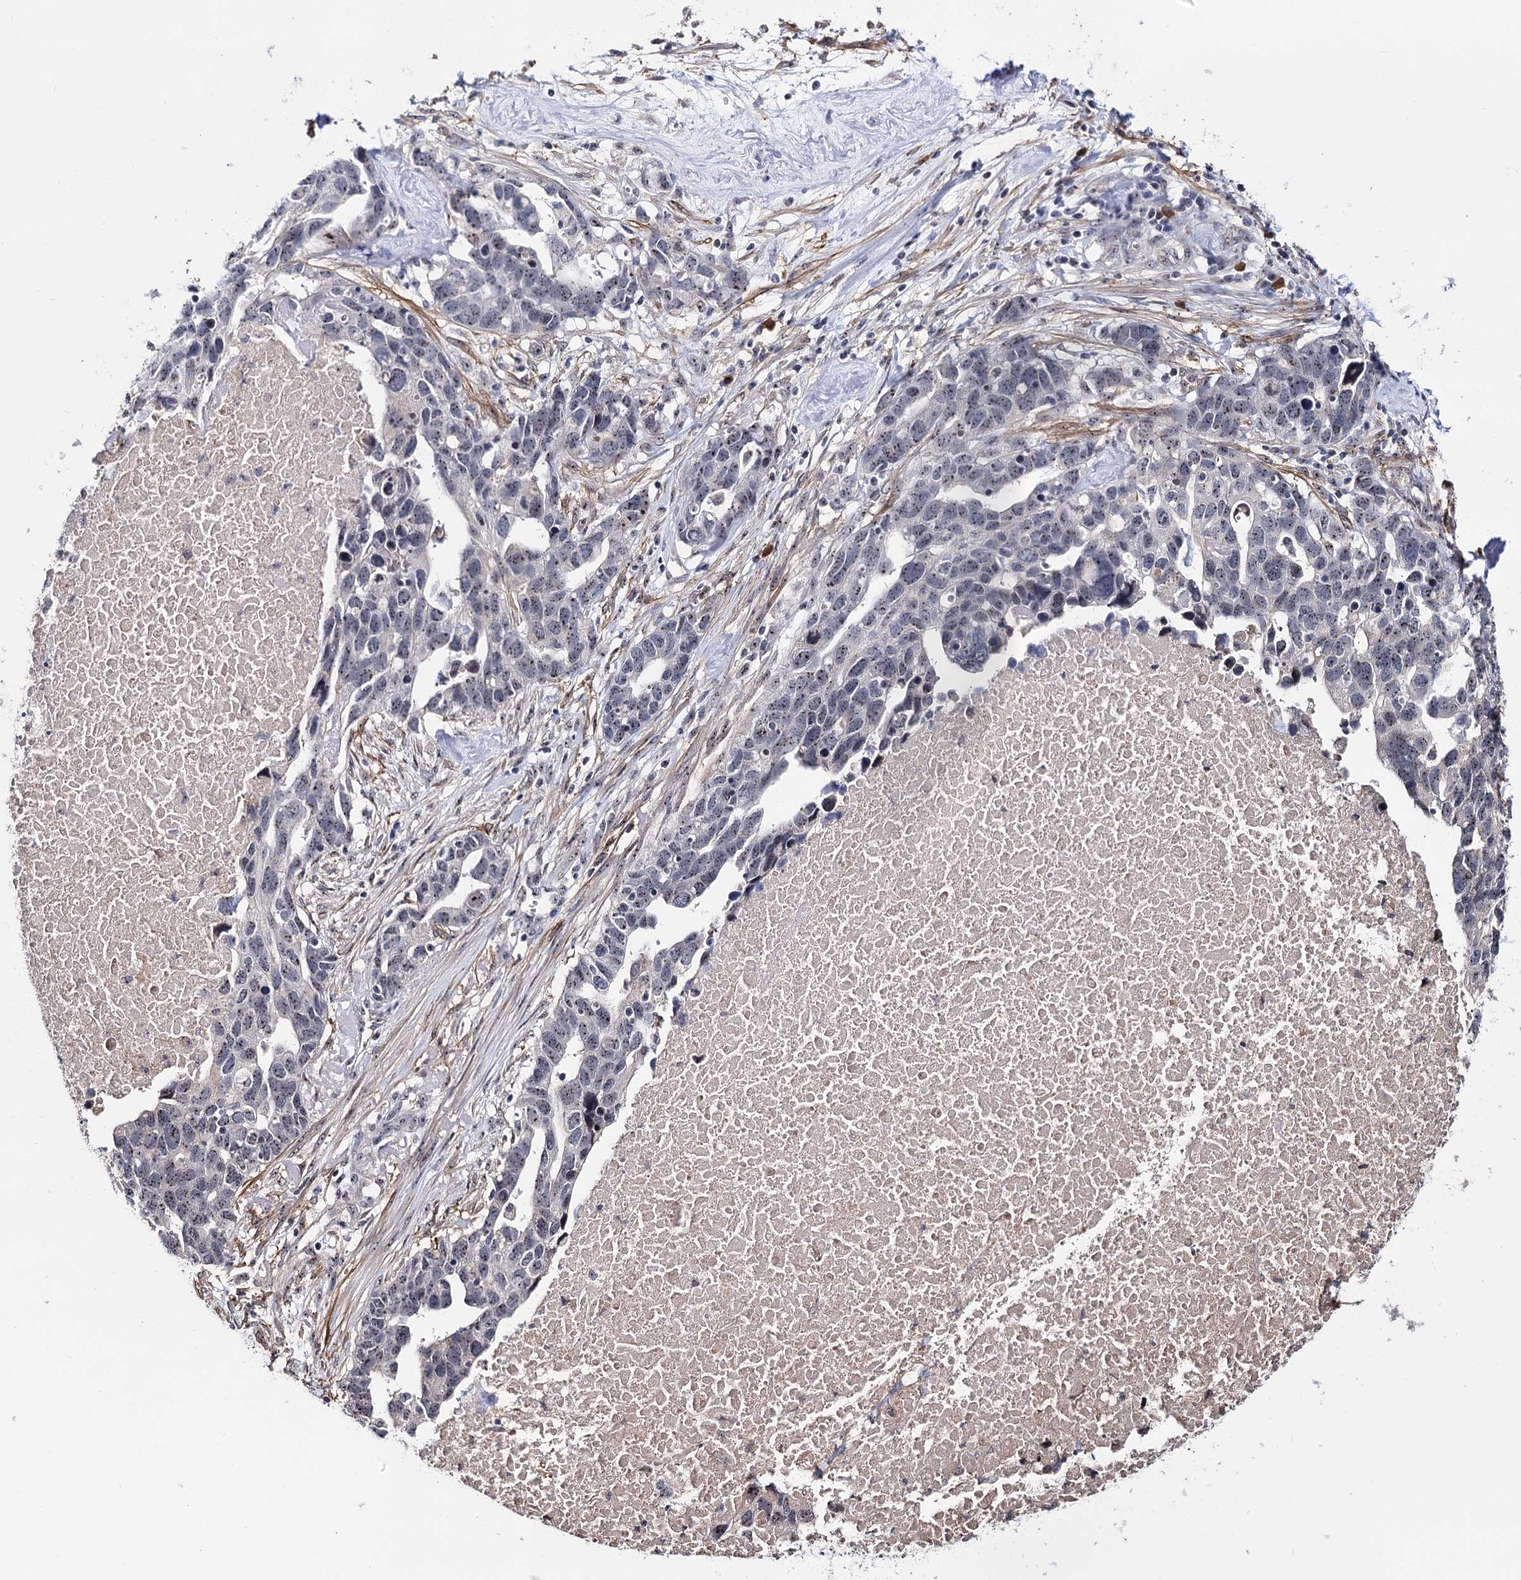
{"staining": {"intensity": "weak", "quantity": "<25%", "location": "nuclear"}, "tissue": "ovarian cancer", "cell_type": "Tumor cells", "image_type": "cancer", "snomed": [{"axis": "morphology", "description": "Cystadenocarcinoma, serous, NOS"}, {"axis": "topography", "description": "Ovary"}], "caption": "IHC micrograph of neoplastic tissue: human ovarian cancer stained with DAB exhibits no significant protein positivity in tumor cells.", "gene": "SUPT20H", "patient": {"sex": "female", "age": 54}}